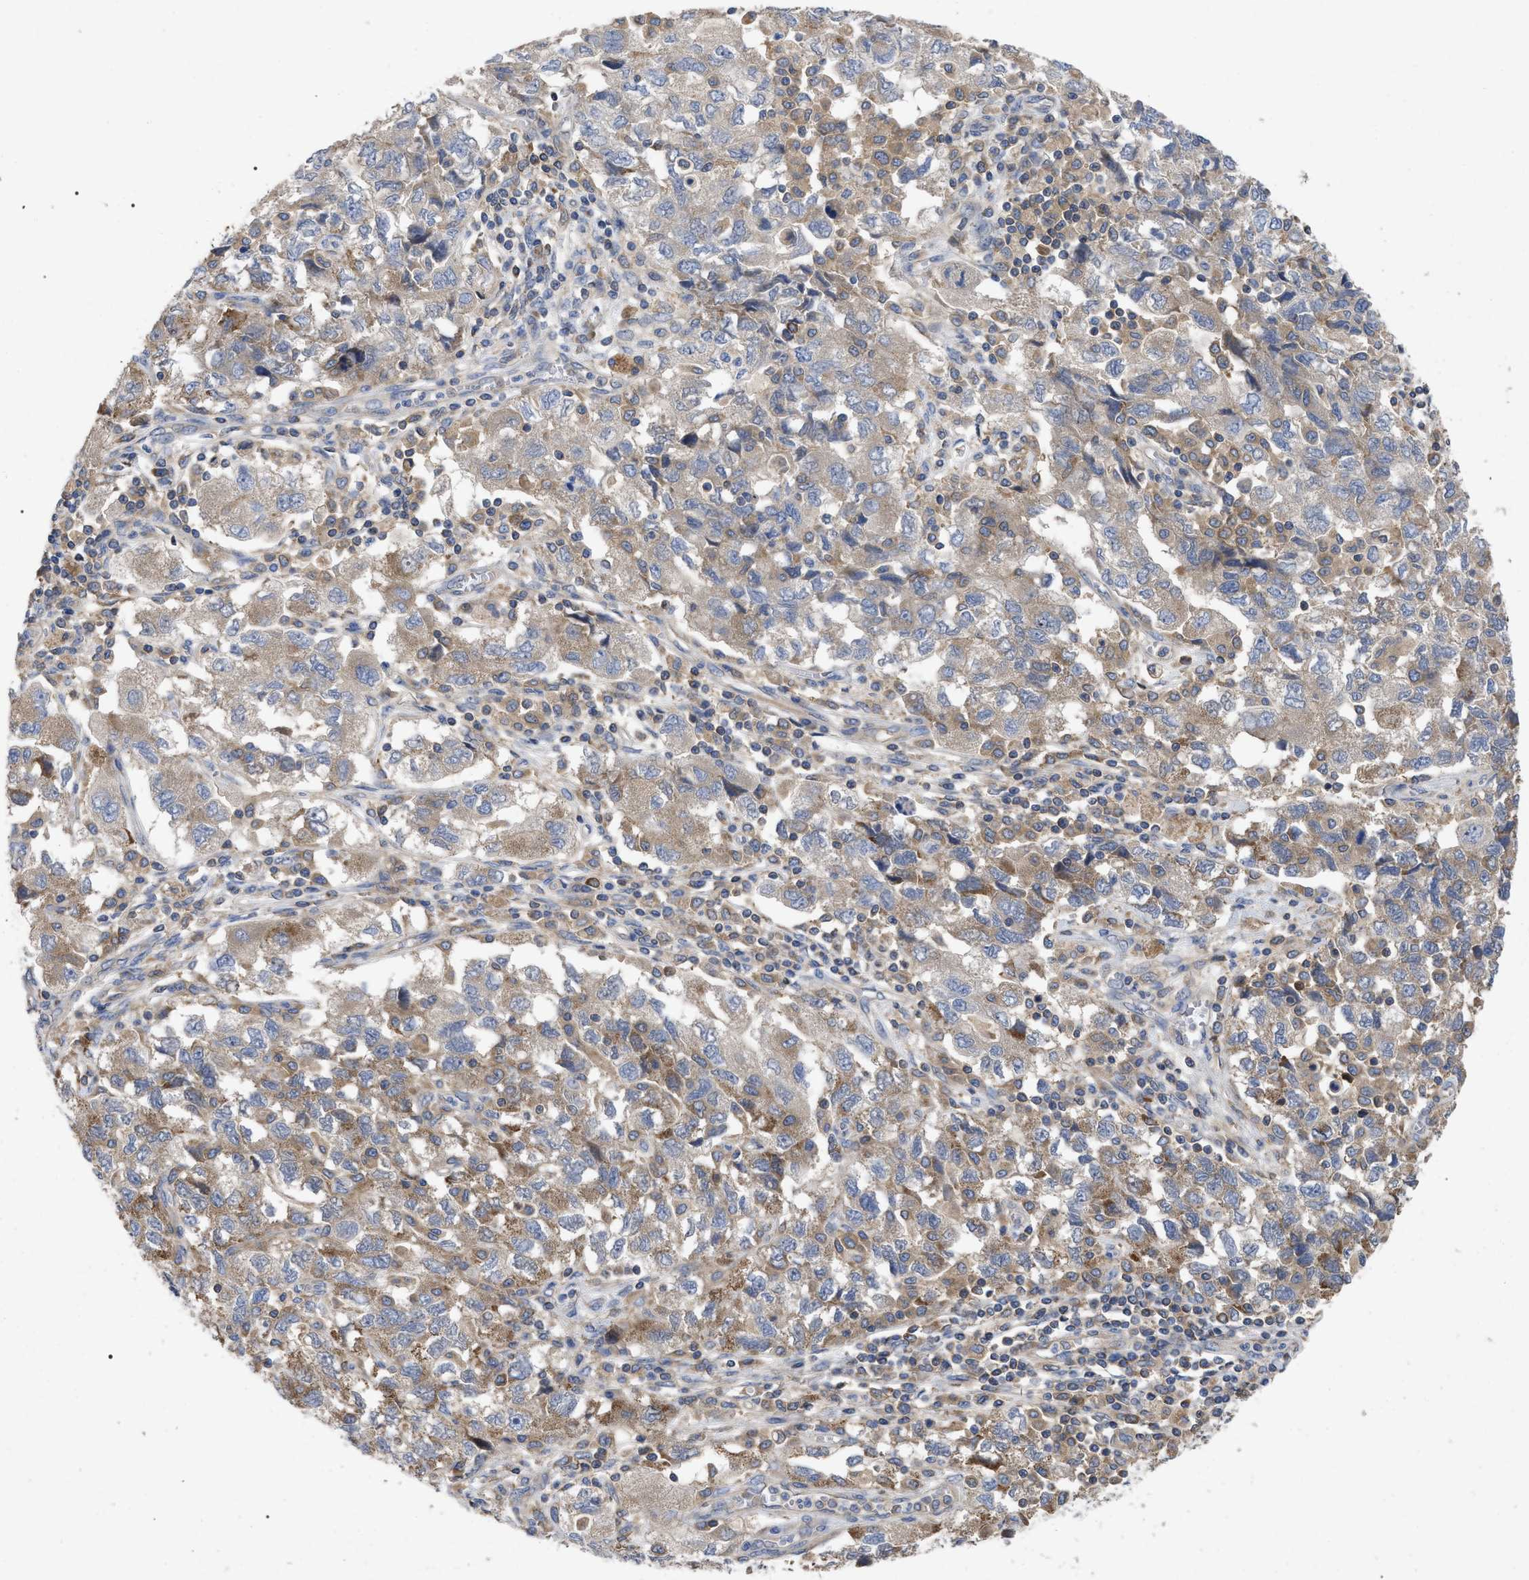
{"staining": {"intensity": "weak", "quantity": ">75%", "location": "cytoplasmic/membranous"}, "tissue": "ovarian cancer", "cell_type": "Tumor cells", "image_type": "cancer", "snomed": [{"axis": "morphology", "description": "Carcinoma, NOS"}, {"axis": "morphology", "description": "Cystadenocarcinoma, serous, NOS"}, {"axis": "topography", "description": "Ovary"}], "caption": "IHC histopathology image of human ovarian cancer stained for a protein (brown), which displays low levels of weak cytoplasmic/membranous expression in approximately >75% of tumor cells.", "gene": "RAP1GDS1", "patient": {"sex": "female", "age": 69}}